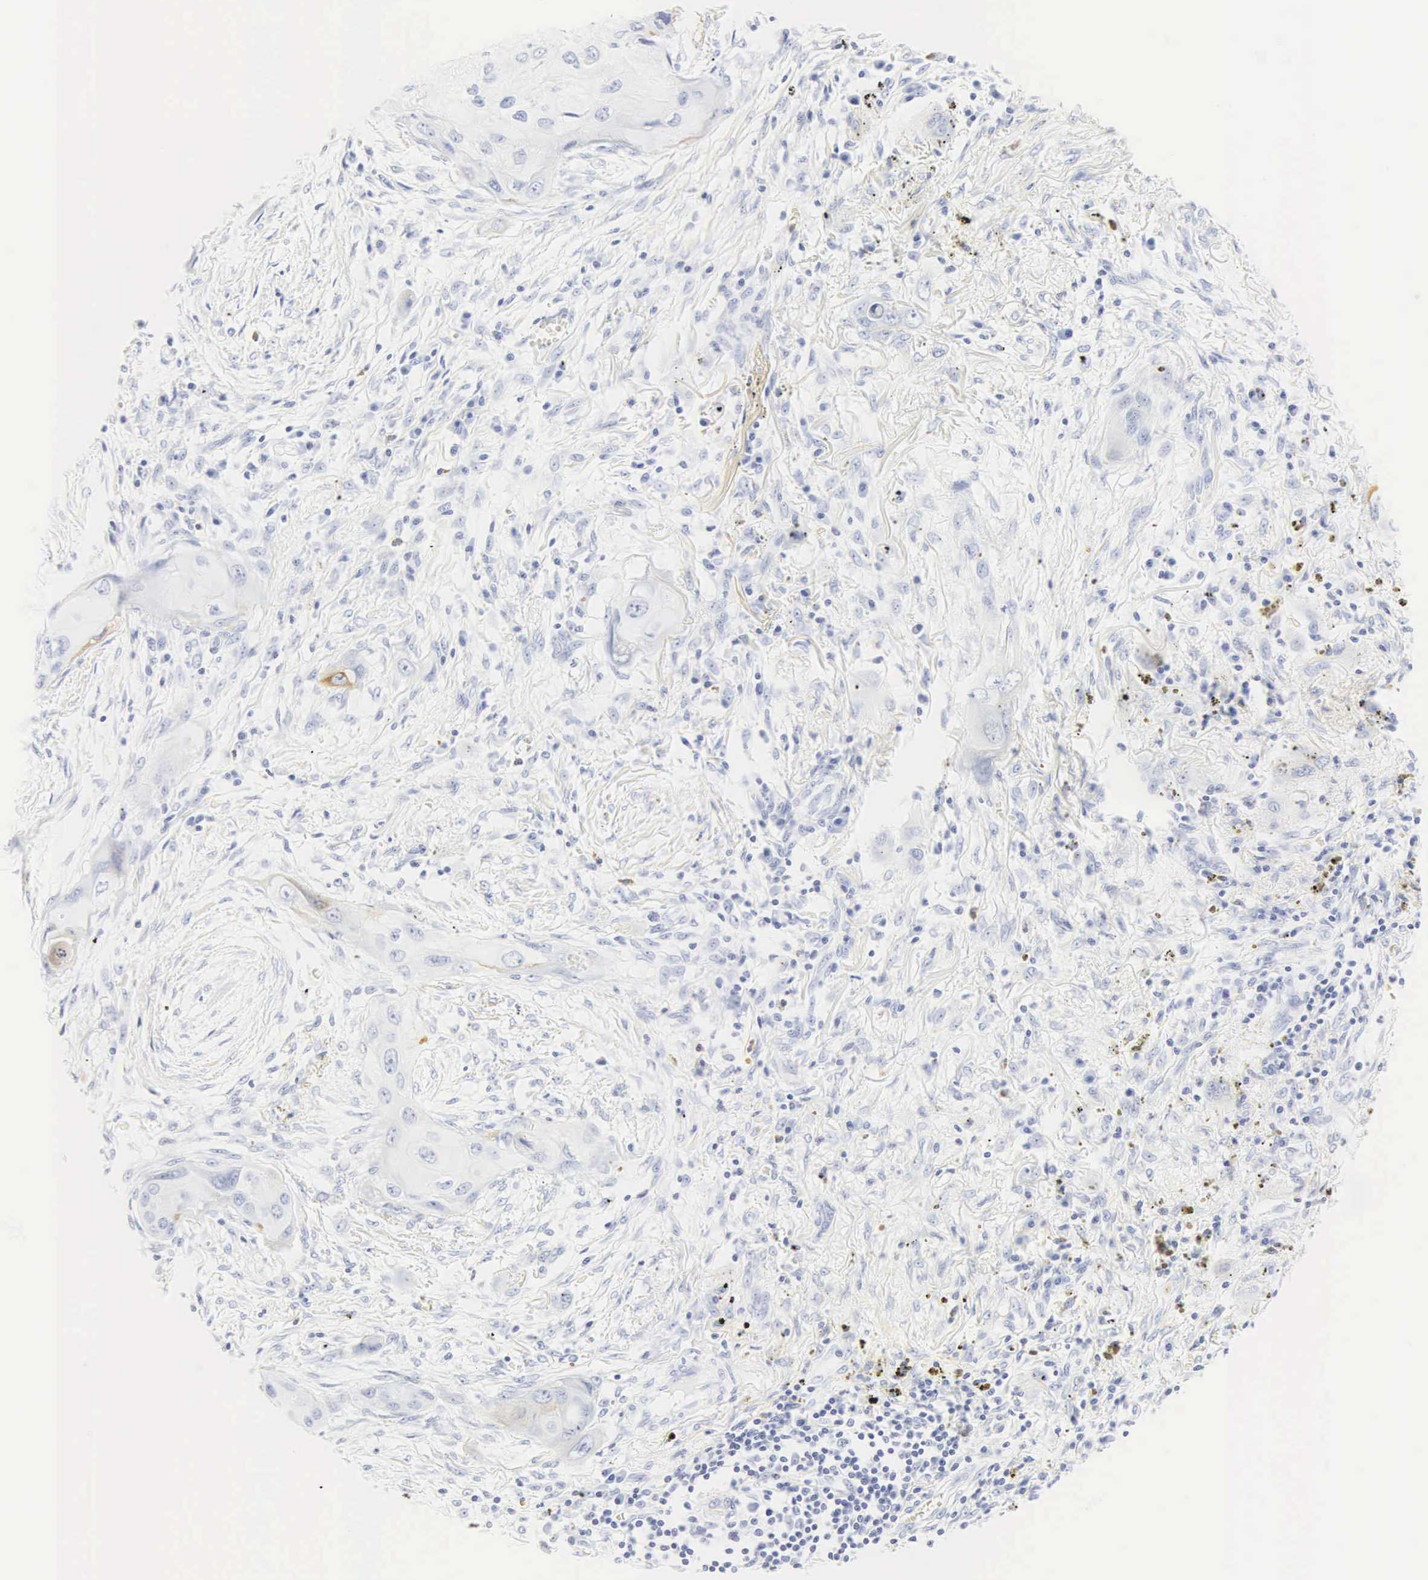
{"staining": {"intensity": "negative", "quantity": "none", "location": "none"}, "tissue": "lung cancer", "cell_type": "Tumor cells", "image_type": "cancer", "snomed": [{"axis": "morphology", "description": "Squamous cell carcinoma, NOS"}, {"axis": "topography", "description": "Lung"}], "caption": "A photomicrograph of lung squamous cell carcinoma stained for a protein displays no brown staining in tumor cells.", "gene": "CGB3", "patient": {"sex": "male", "age": 71}}